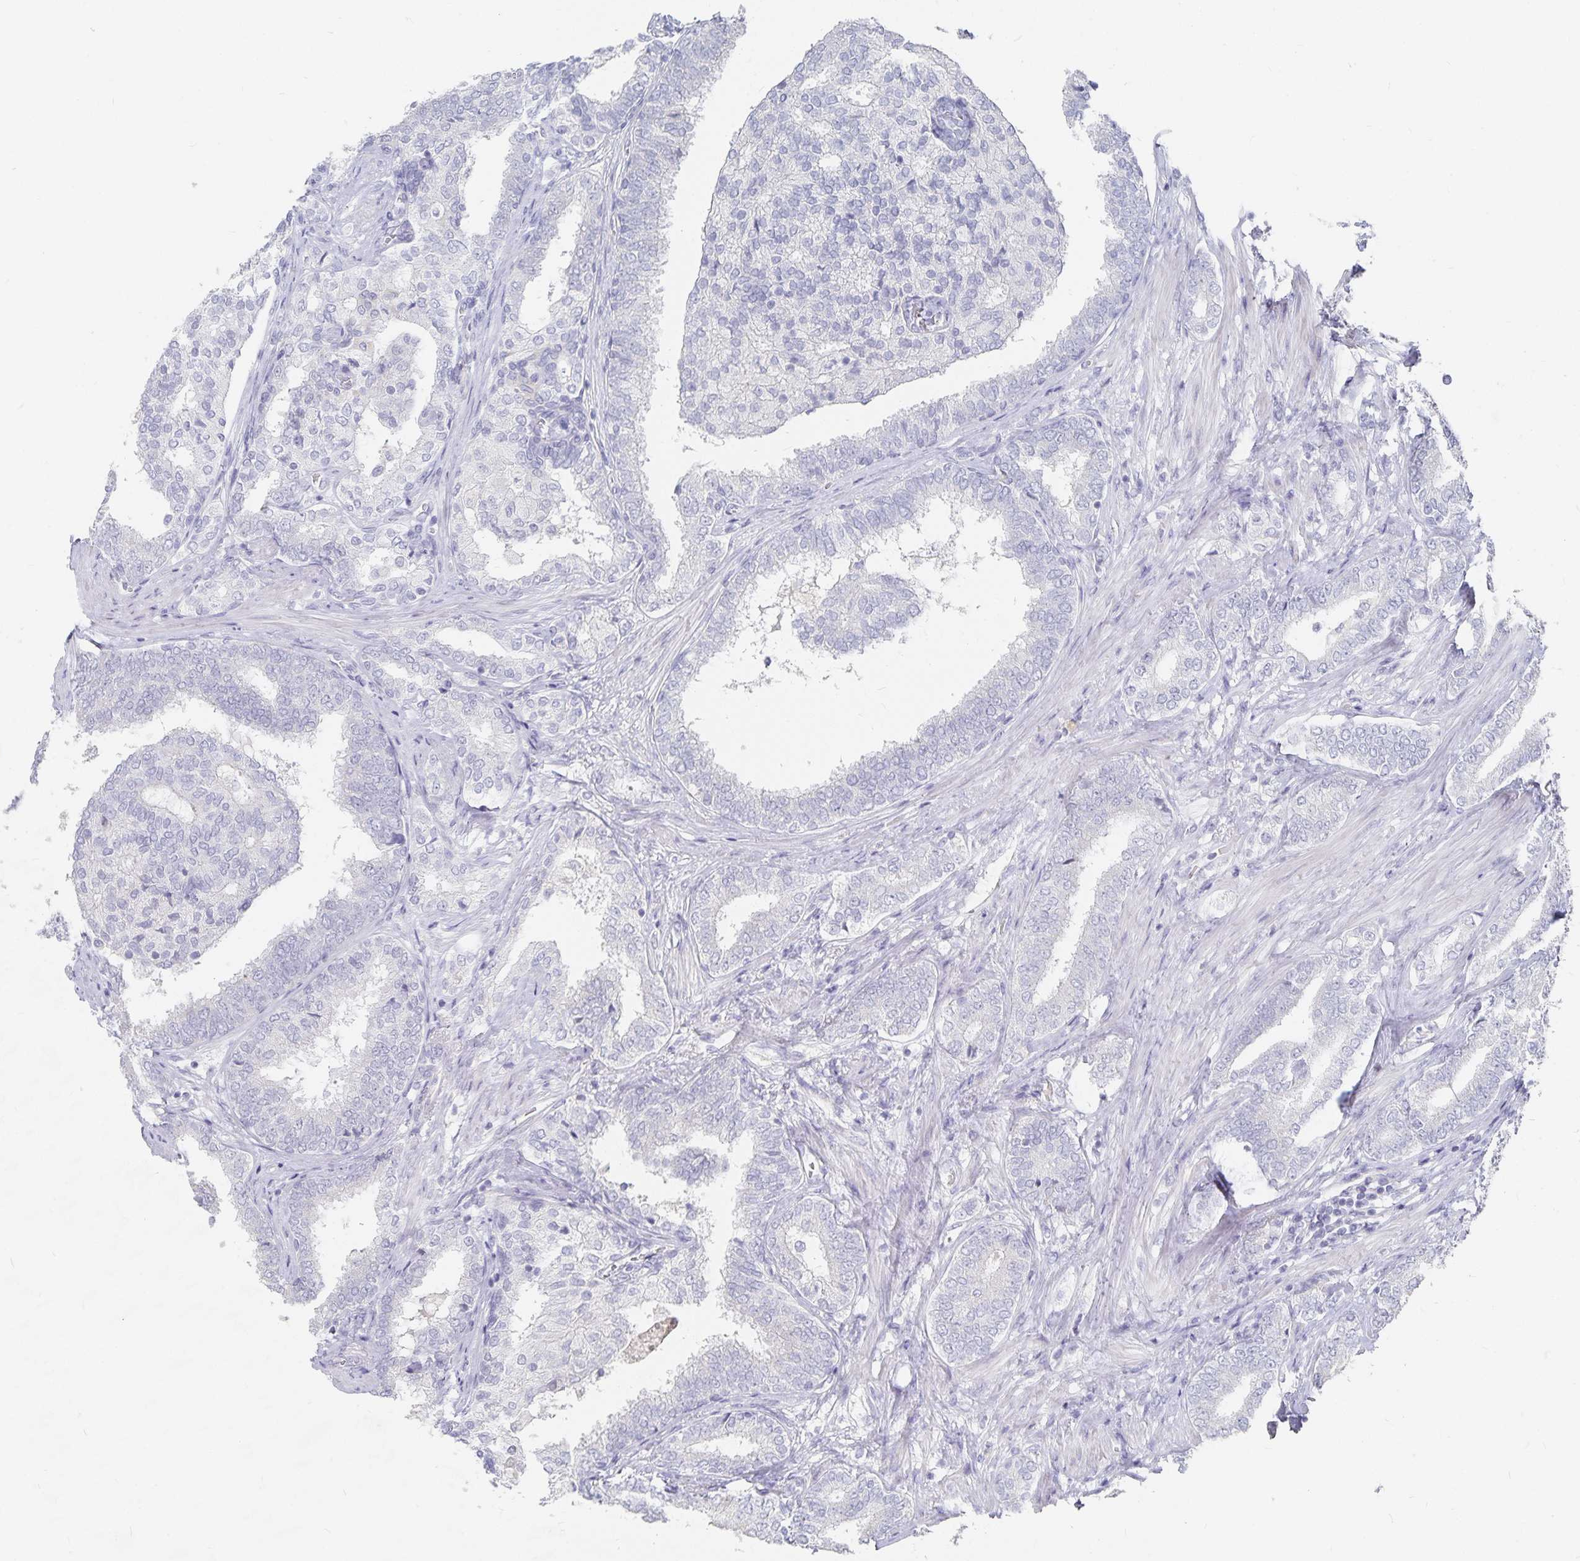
{"staining": {"intensity": "negative", "quantity": "none", "location": "none"}, "tissue": "prostate cancer", "cell_type": "Tumor cells", "image_type": "cancer", "snomed": [{"axis": "morphology", "description": "Adenocarcinoma, High grade"}, {"axis": "topography", "description": "Prostate"}], "caption": "DAB (3,3'-diaminobenzidine) immunohistochemical staining of high-grade adenocarcinoma (prostate) demonstrates no significant staining in tumor cells. Nuclei are stained in blue.", "gene": "DNAH9", "patient": {"sex": "male", "age": 72}}